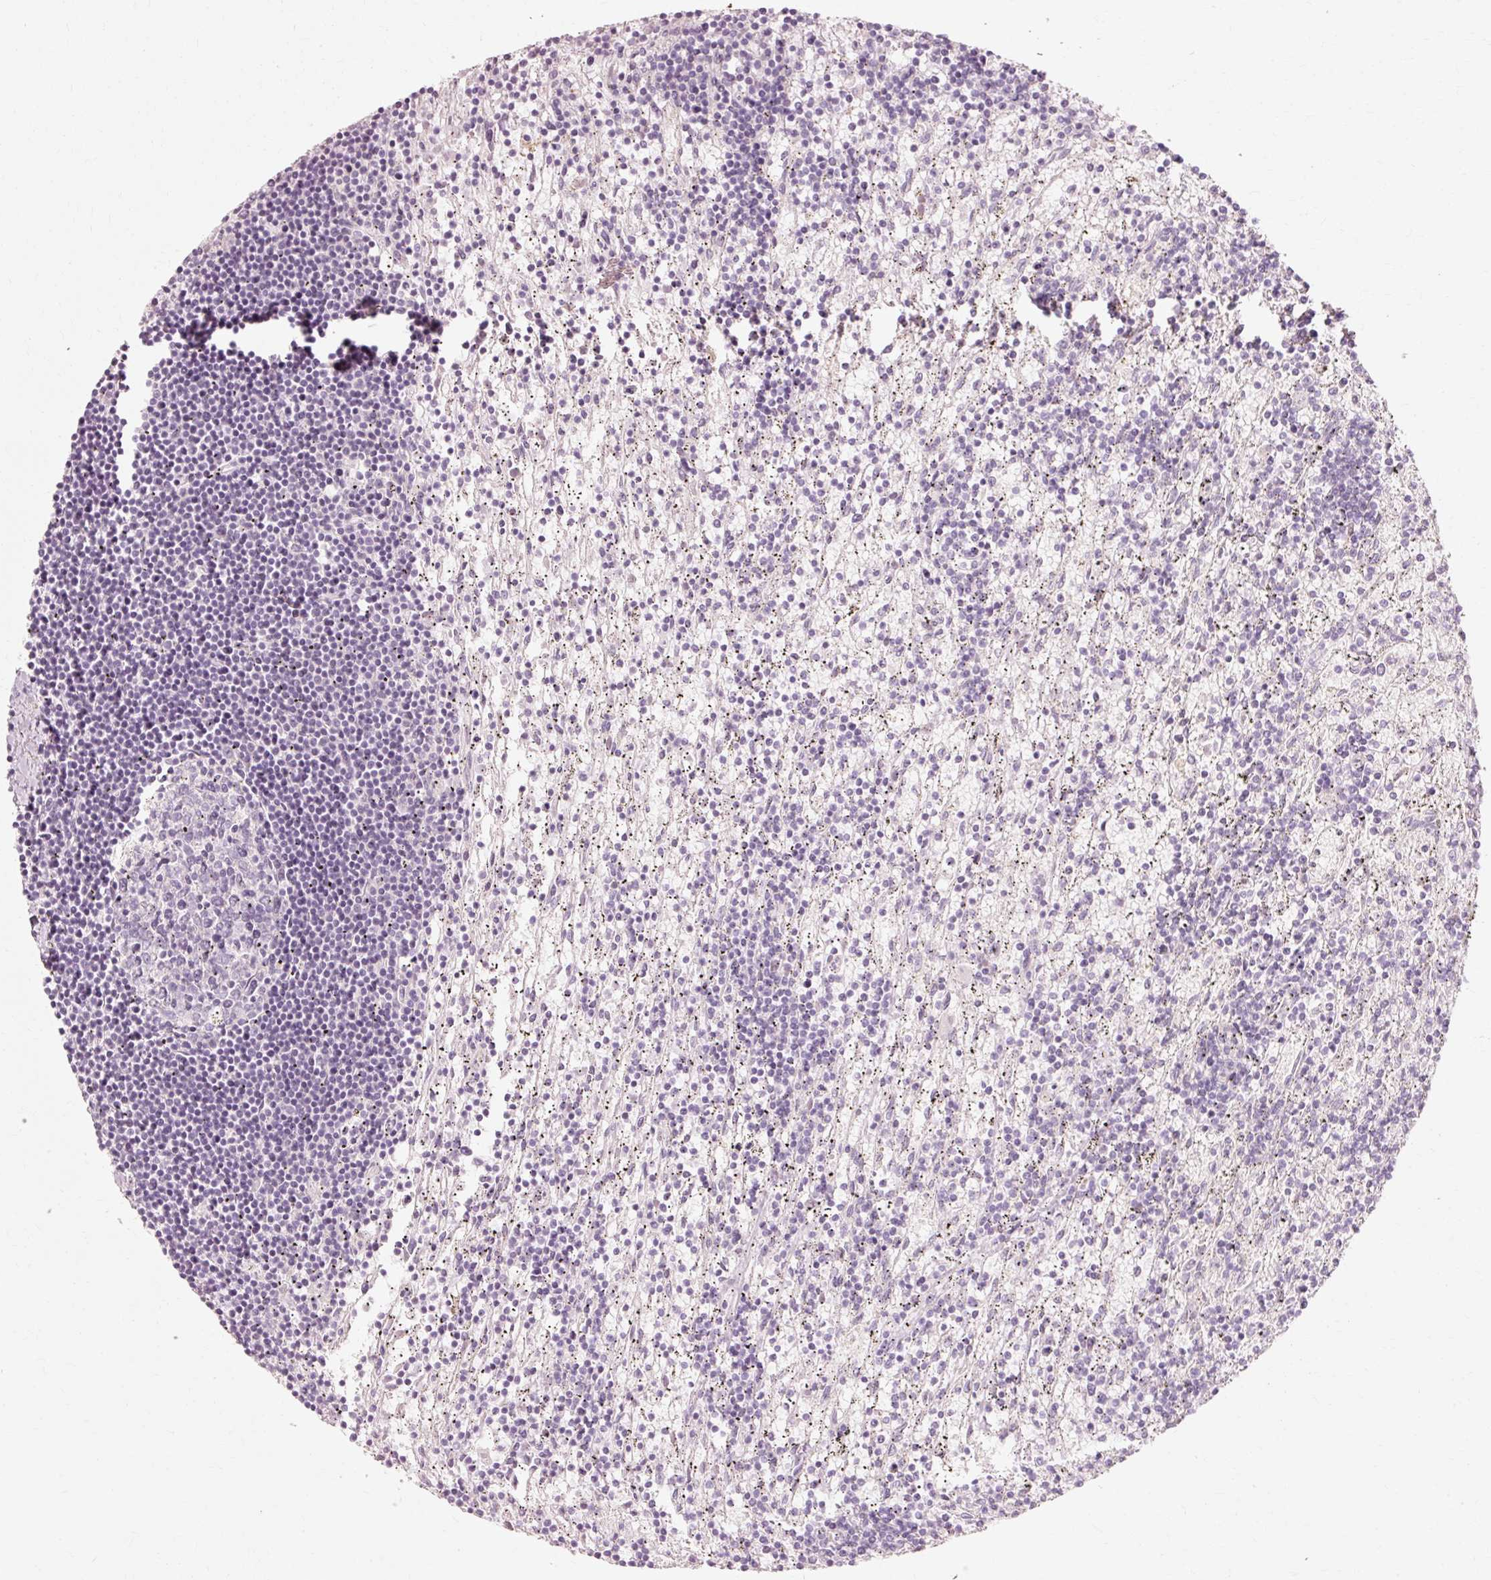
{"staining": {"intensity": "negative", "quantity": "none", "location": "none"}, "tissue": "lymphoma", "cell_type": "Tumor cells", "image_type": "cancer", "snomed": [{"axis": "morphology", "description": "Malignant lymphoma, non-Hodgkin's type, Low grade"}, {"axis": "topography", "description": "Spleen"}], "caption": "Image shows no significant protein expression in tumor cells of malignant lymphoma, non-Hodgkin's type (low-grade).", "gene": "TRIM73", "patient": {"sex": "male", "age": 76}}